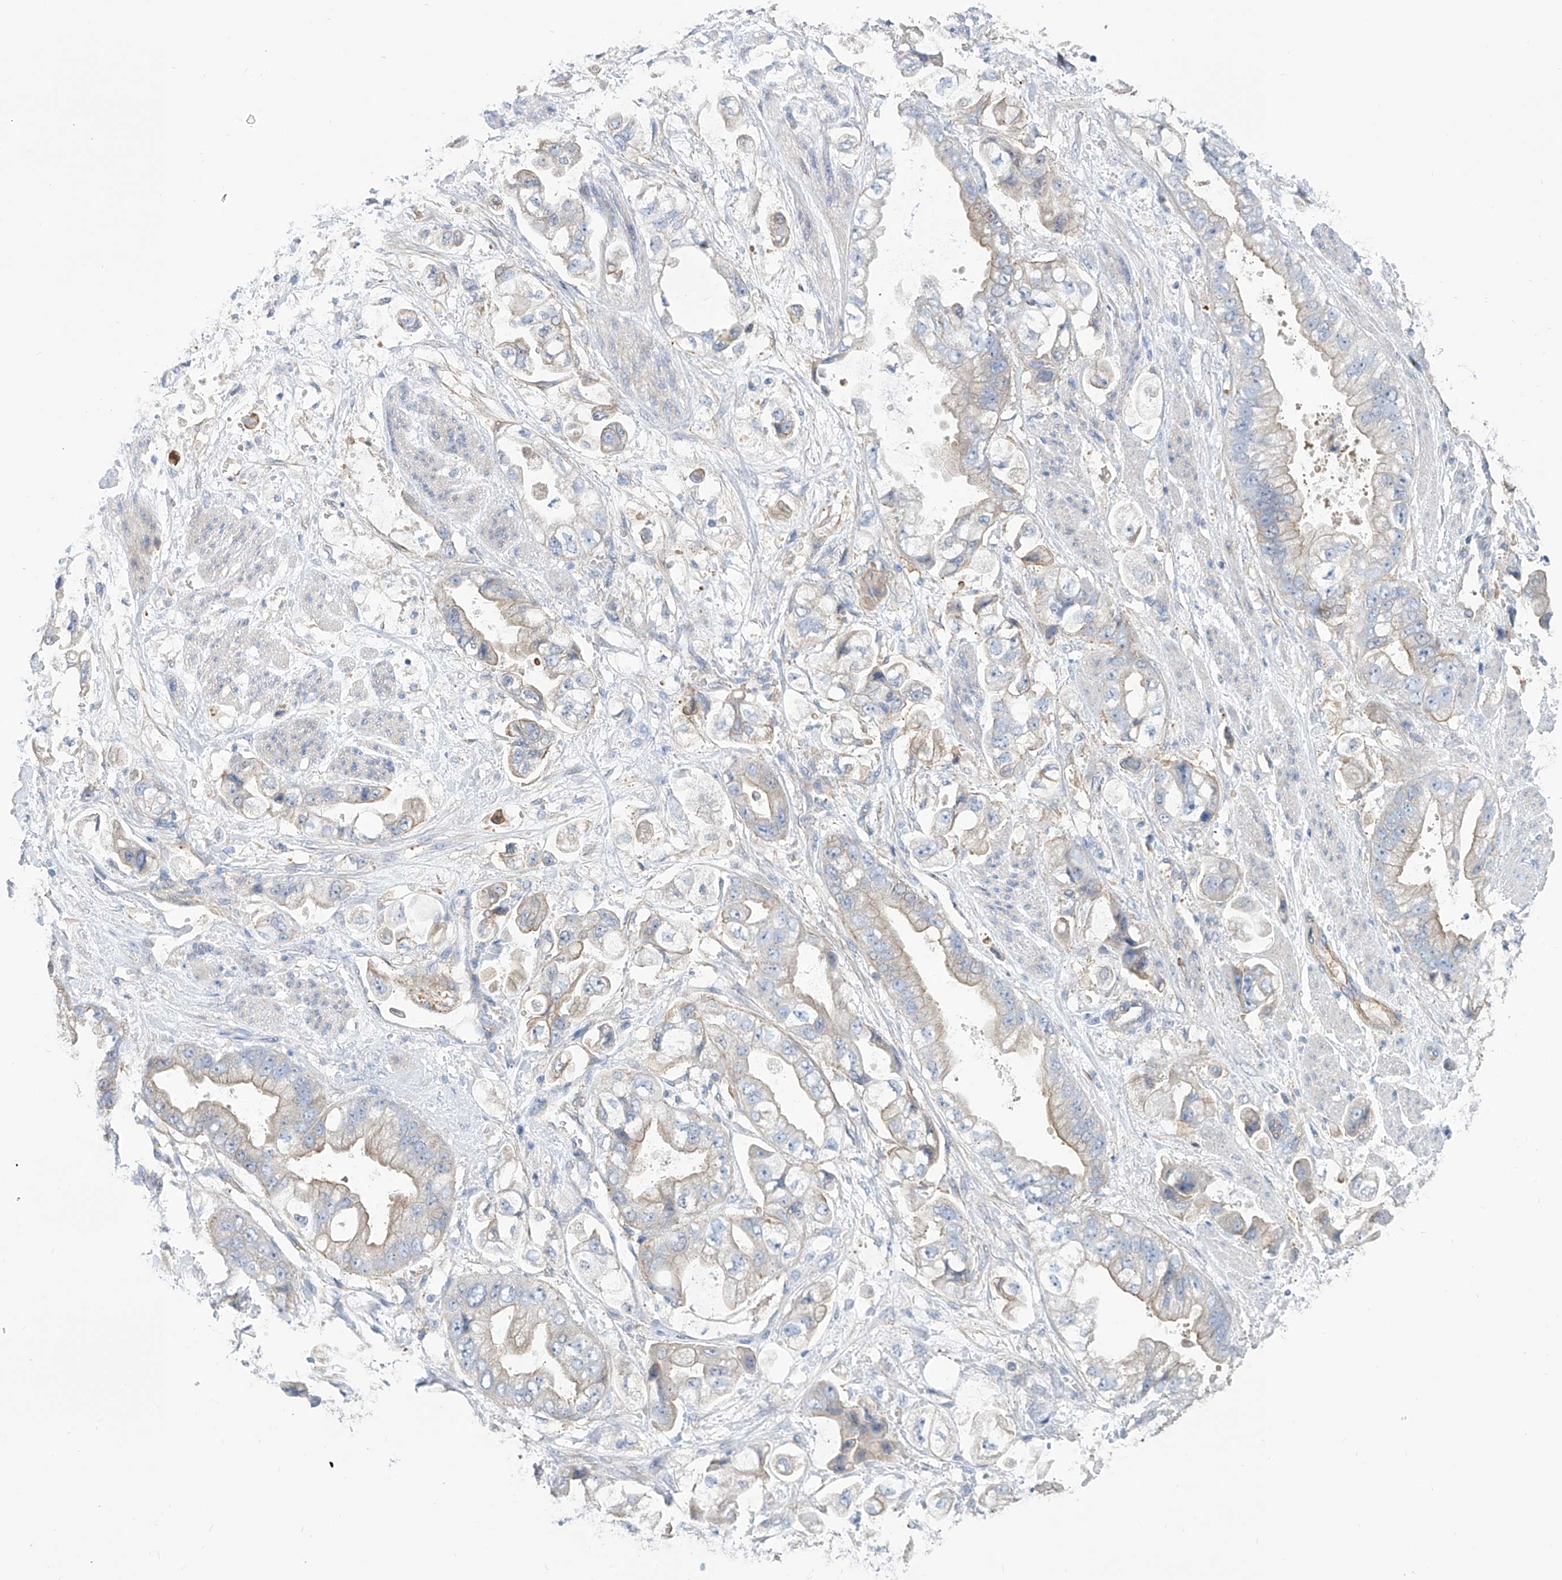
{"staining": {"intensity": "weak", "quantity": "<25%", "location": "cytoplasmic/membranous"}, "tissue": "stomach cancer", "cell_type": "Tumor cells", "image_type": "cancer", "snomed": [{"axis": "morphology", "description": "Adenocarcinoma, NOS"}, {"axis": "topography", "description": "Stomach"}], "caption": "Immunohistochemistry (IHC) micrograph of human stomach adenocarcinoma stained for a protein (brown), which demonstrates no staining in tumor cells.", "gene": "TMEM209", "patient": {"sex": "male", "age": 62}}